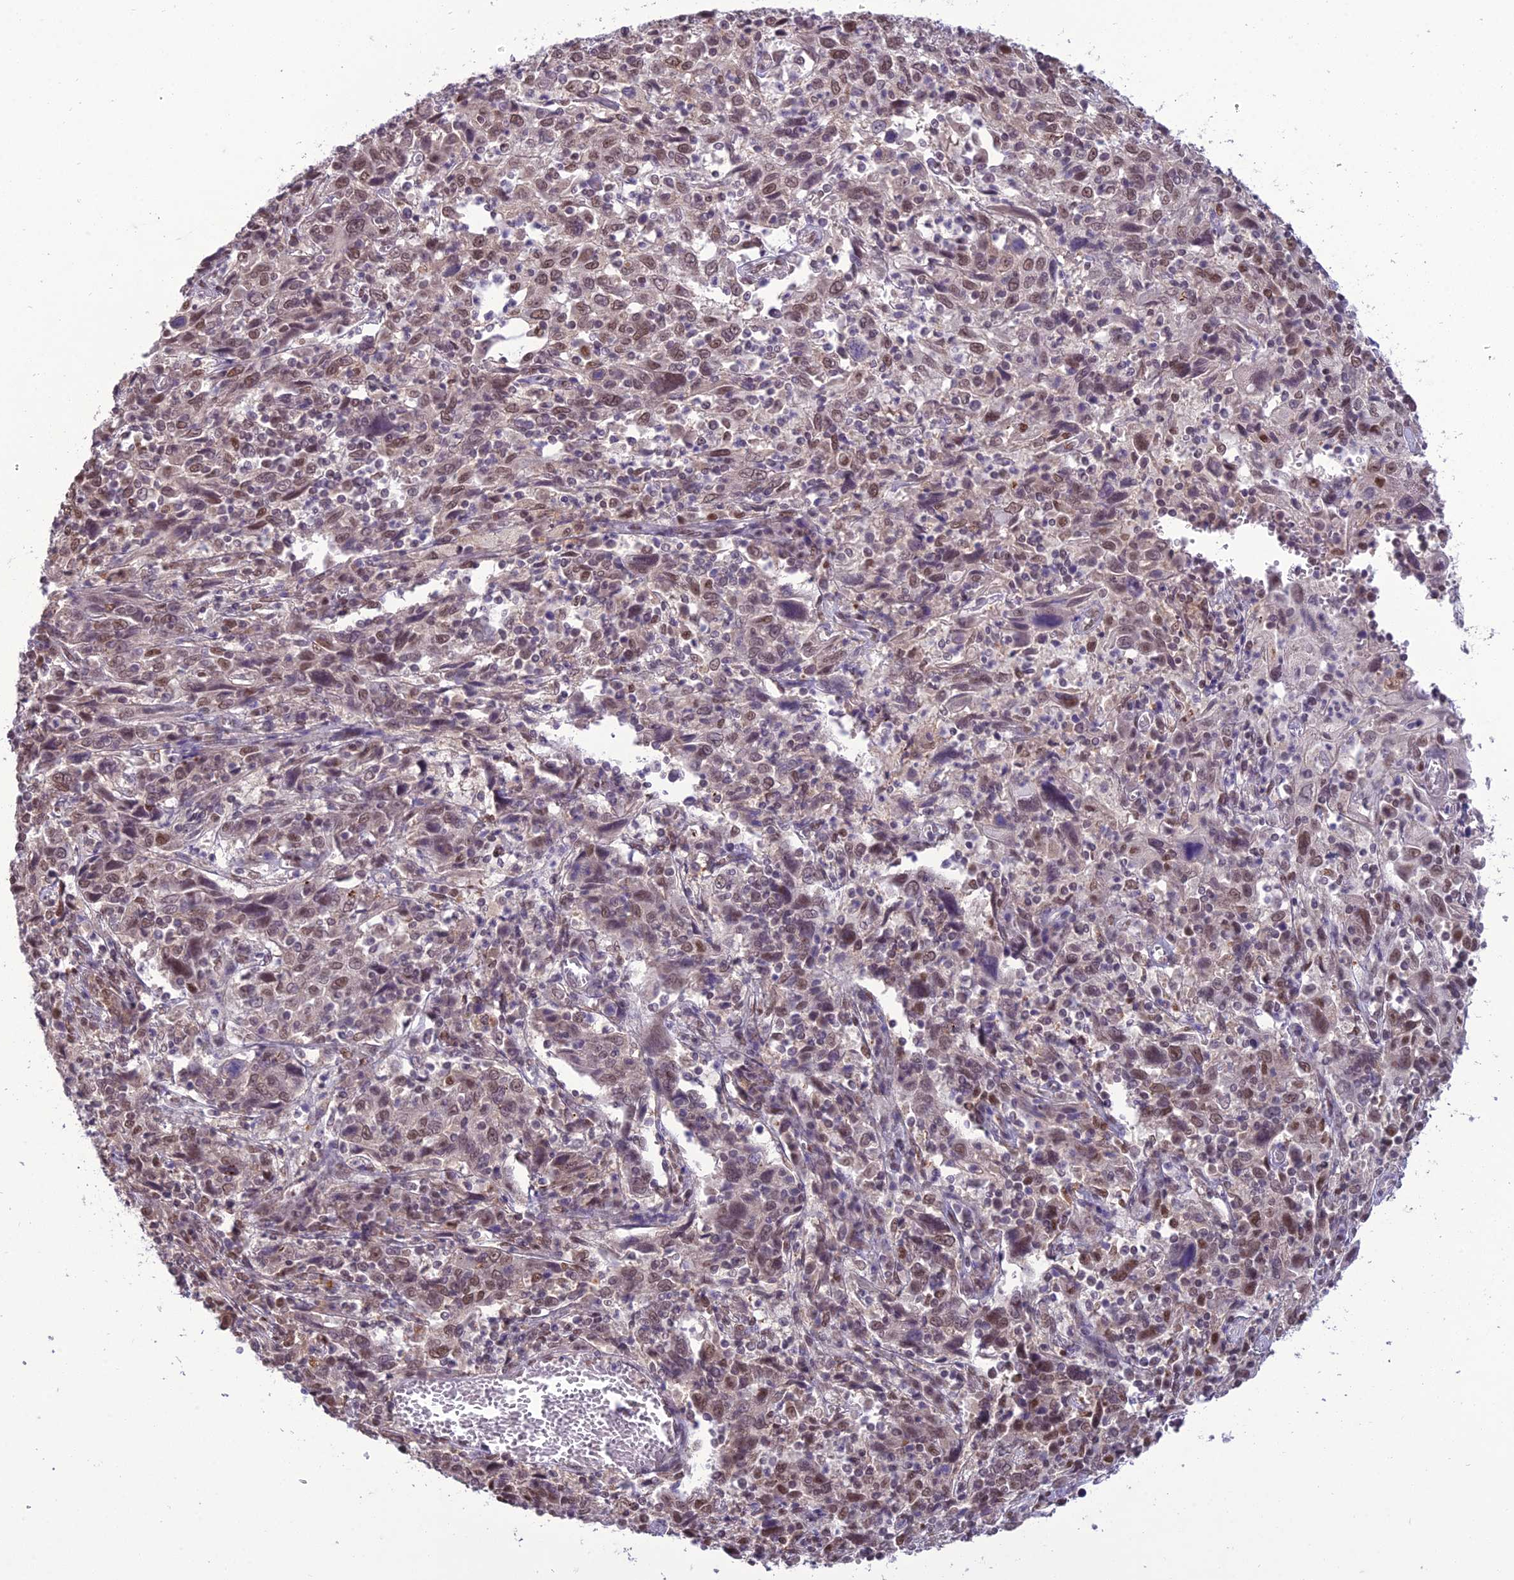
{"staining": {"intensity": "weak", "quantity": "25%-75%", "location": "nuclear"}, "tissue": "cervical cancer", "cell_type": "Tumor cells", "image_type": "cancer", "snomed": [{"axis": "morphology", "description": "Squamous cell carcinoma, NOS"}, {"axis": "topography", "description": "Cervix"}], "caption": "Human cervical squamous cell carcinoma stained with a brown dye demonstrates weak nuclear positive expression in about 25%-75% of tumor cells.", "gene": "RANBP3", "patient": {"sex": "female", "age": 46}}